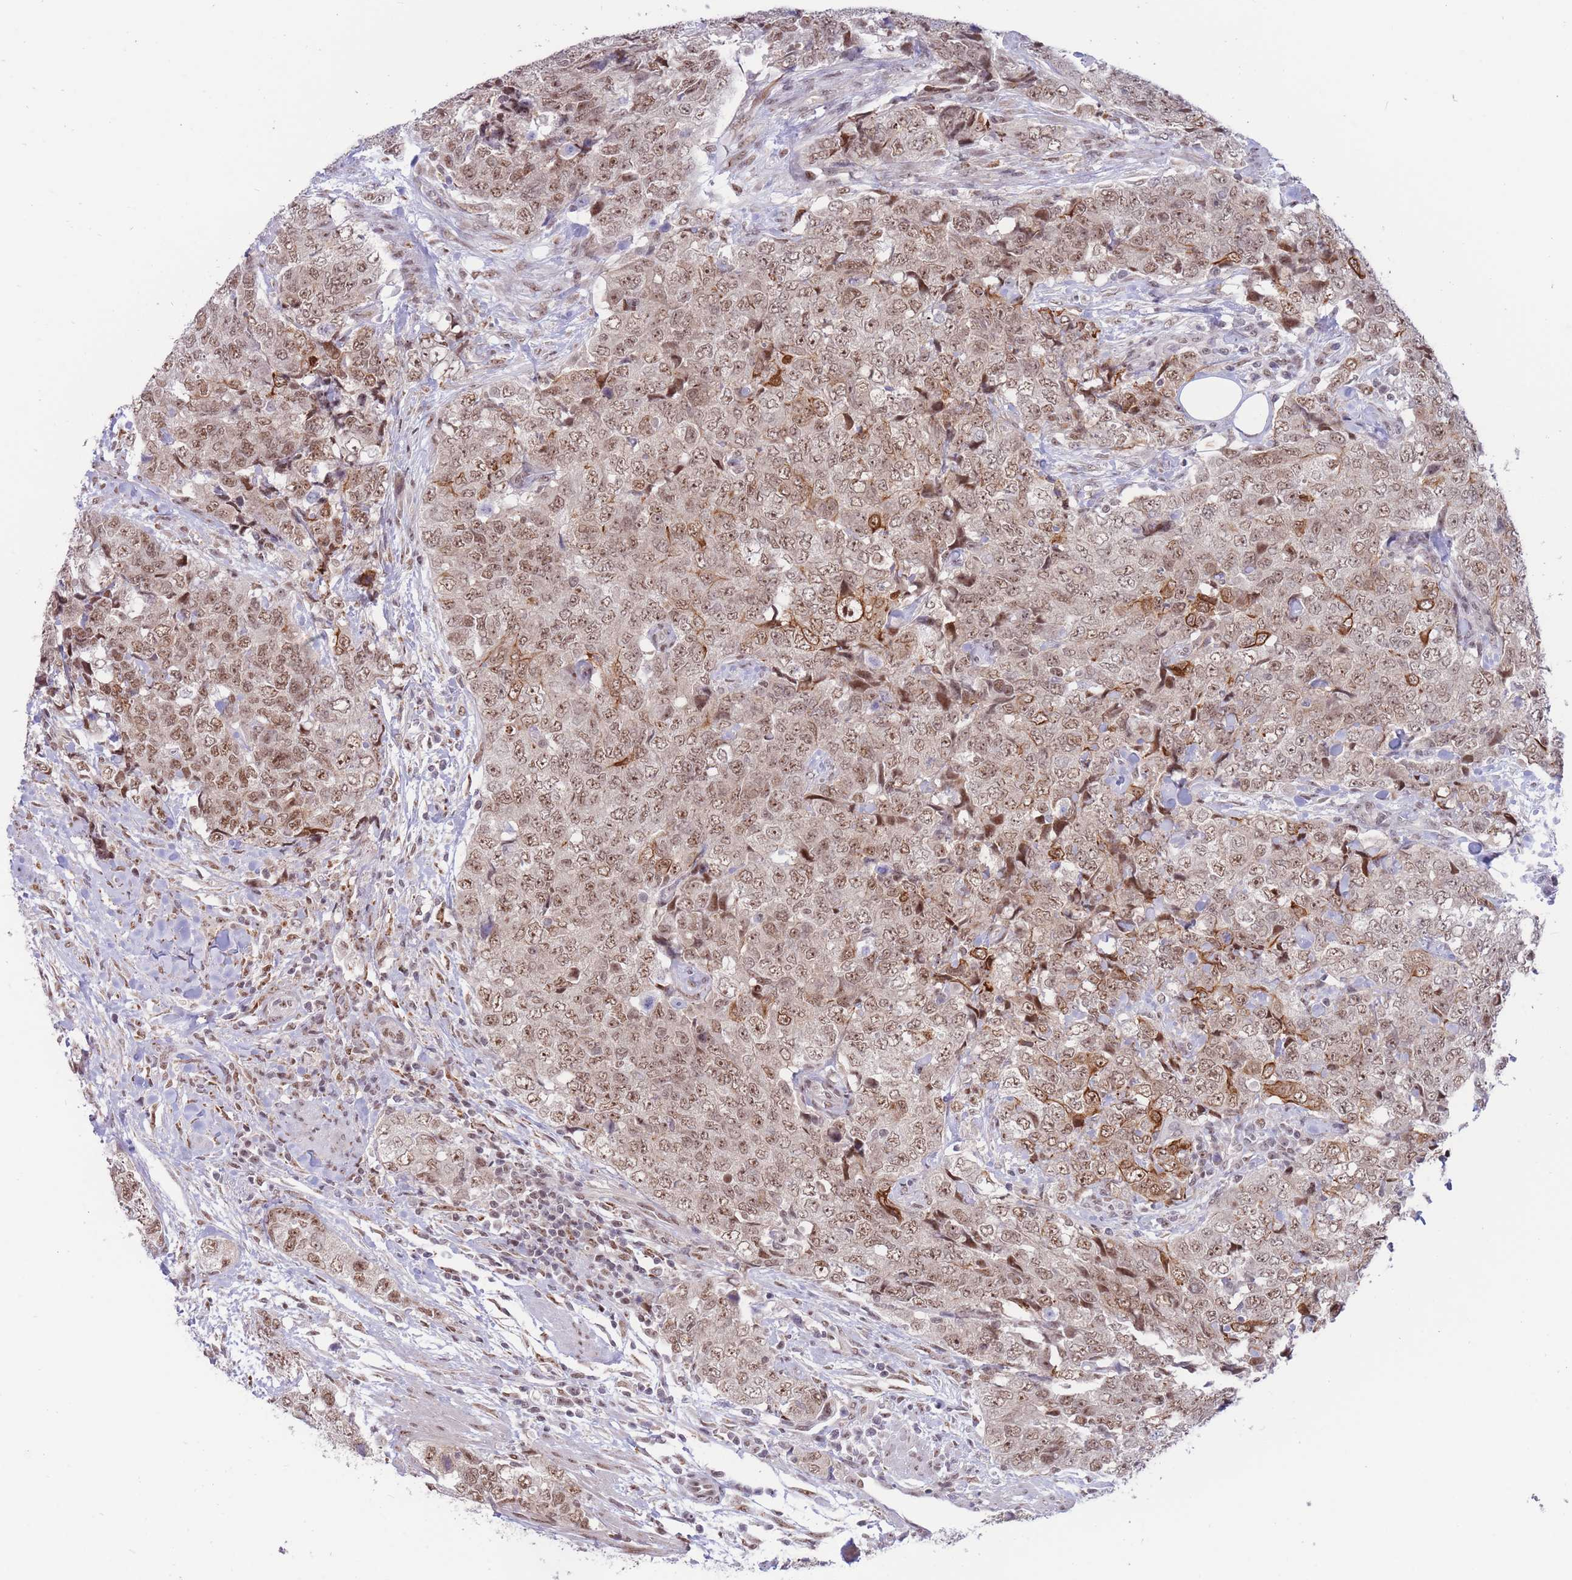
{"staining": {"intensity": "moderate", "quantity": ">75%", "location": "nuclear"}, "tissue": "urothelial cancer", "cell_type": "Tumor cells", "image_type": "cancer", "snomed": [{"axis": "morphology", "description": "Urothelial carcinoma, High grade"}, {"axis": "topography", "description": "Urinary bladder"}], "caption": "A medium amount of moderate nuclear staining is seen in about >75% of tumor cells in high-grade urothelial carcinoma tissue.", "gene": "TARBP2", "patient": {"sex": "female", "age": 78}}